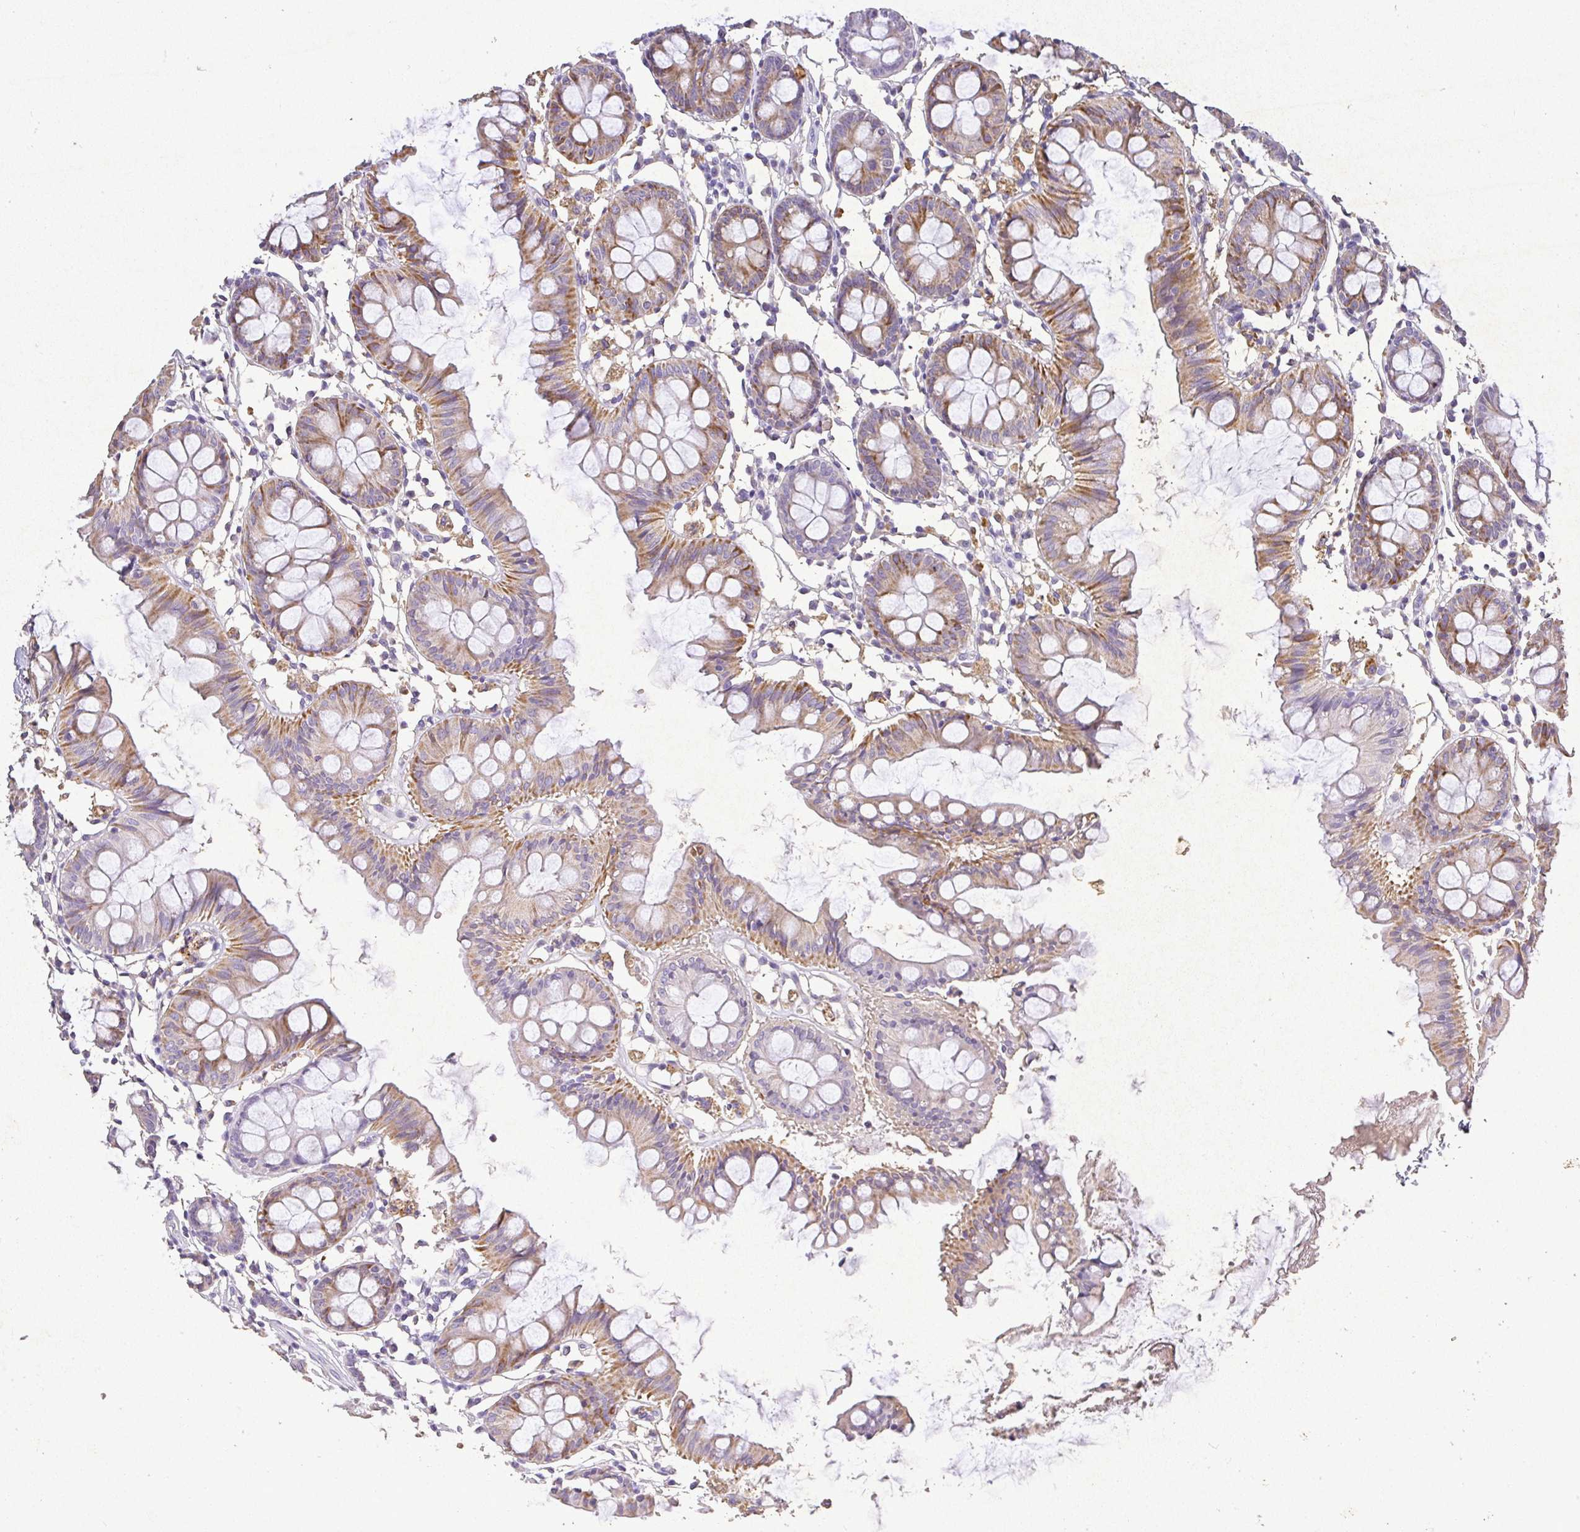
{"staining": {"intensity": "weak", "quantity": "25%-75%", "location": "cytoplasmic/membranous"}, "tissue": "colon", "cell_type": "Endothelial cells", "image_type": "normal", "snomed": [{"axis": "morphology", "description": "Normal tissue, NOS"}, {"axis": "topography", "description": "Colon"}], "caption": "An image showing weak cytoplasmic/membranous positivity in approximately 25%-75% of endothelial cells in benign colon, as visualized by brown immunohistochemical staining.", "gene": "RPS2", "patient": {"sex": "female", "age": 84}}